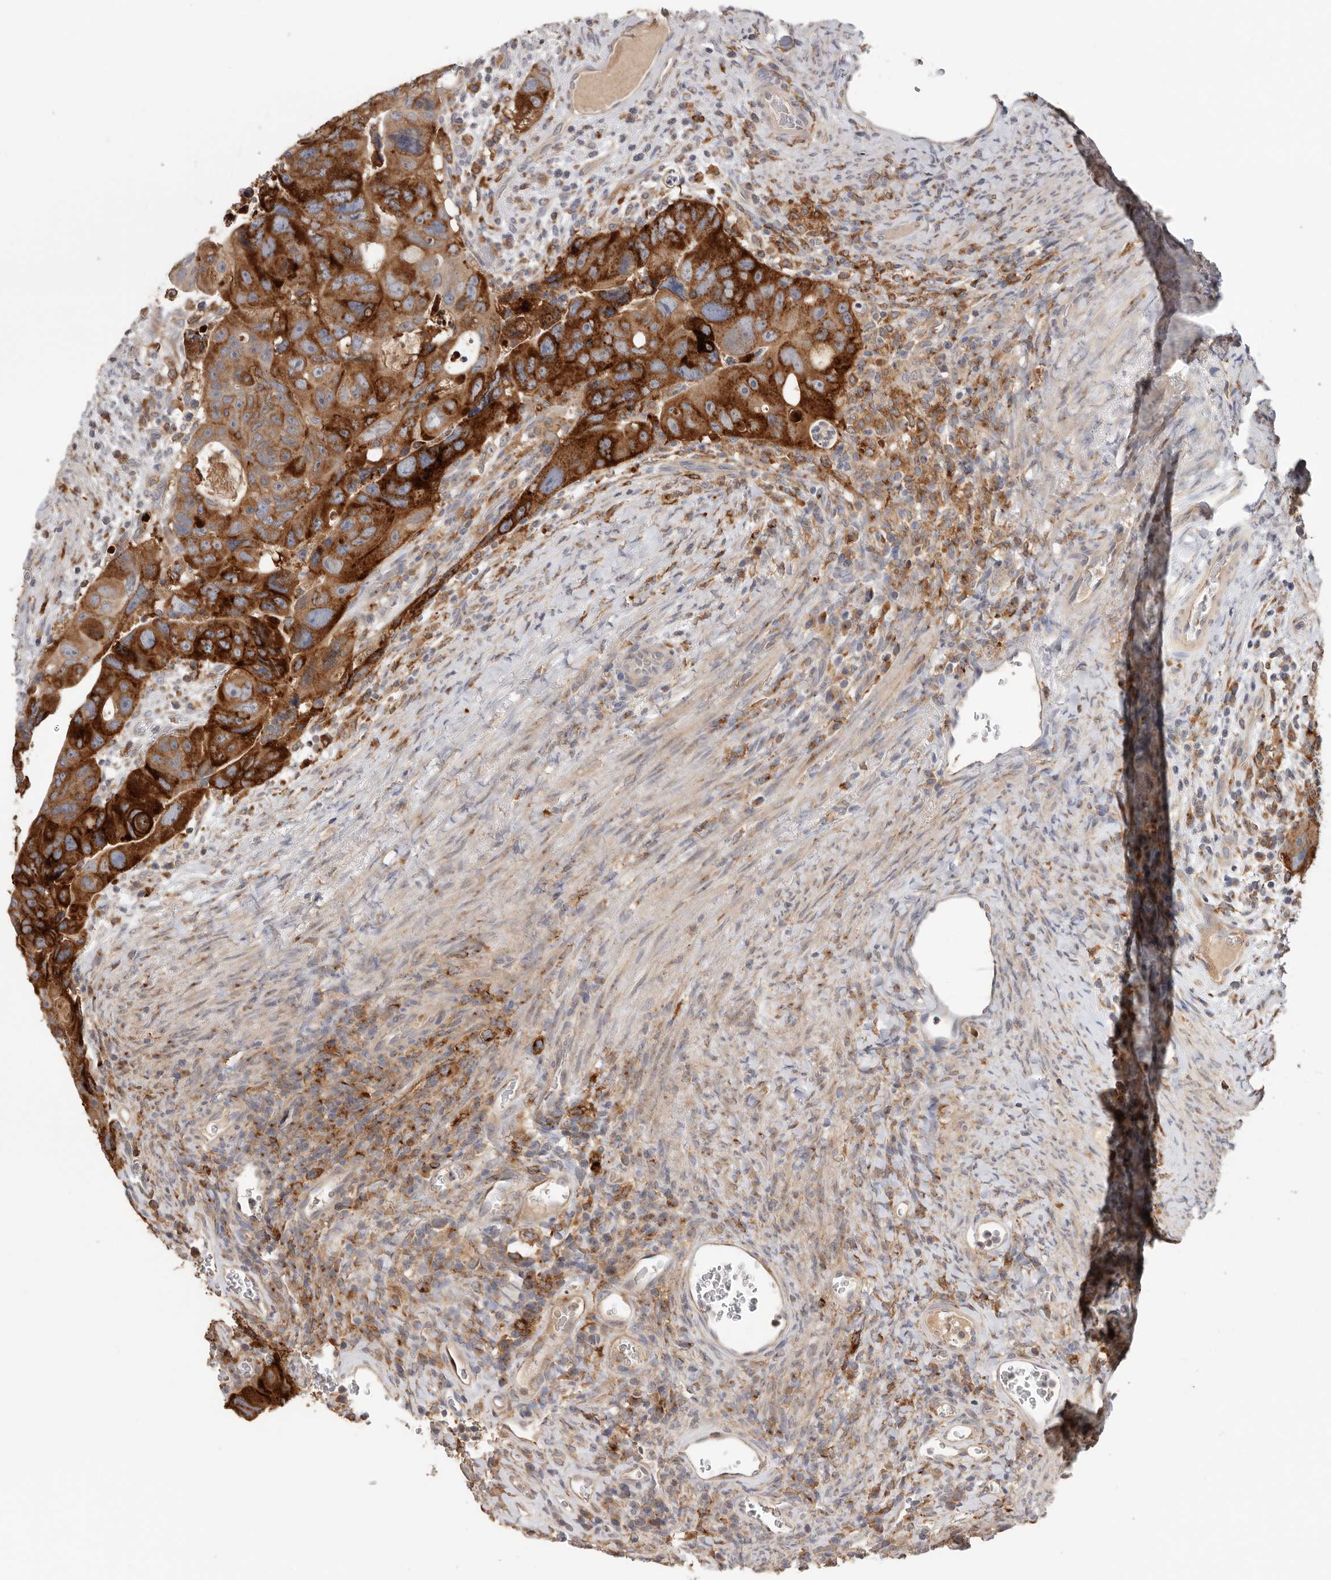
{"staining": {"intensity": "strong", "quantity": ">75%", "location": "cytoplasmic/membranous"}, "tissue": "colorectal cancer", "cell_type": "Tumor cells", "image_type": "cancer", "snomed": [{"axis": "morphology", "description": "Adenocarcinoma, NOS"}, {"axis": "topography", "description": "Rectum"}], "caption": "Tumor cells demonstrate high levels of strong cytoplasmic/membranous positivity in approximately >75% of cells in human colorectal cancer.", "gene": "TFRC", "patient": {"sex": "male", "age": 59}}